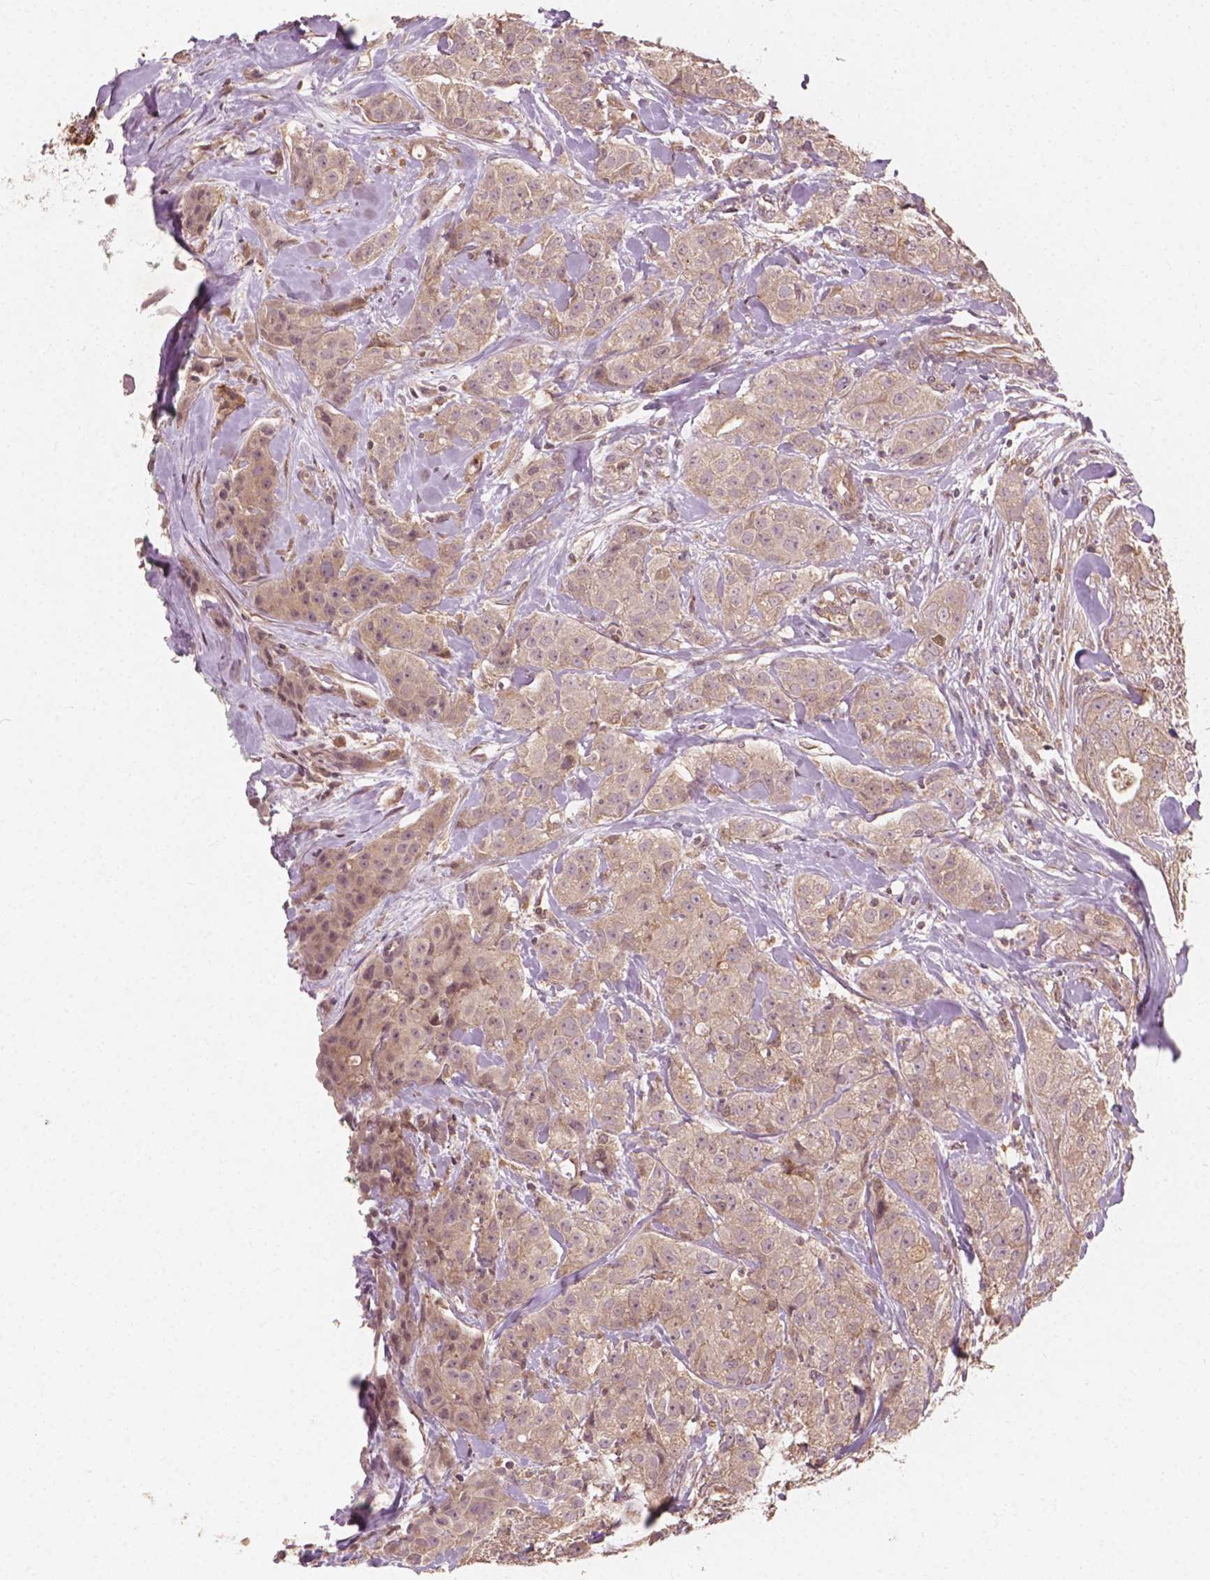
{"staining": {"intensity": "weak", "quantity": ">75%", "location": "cytoplasmic/membranous"}, "tissue": "breast cancer", "cell_type": "Tumor cells", "image_type": "cancer", "snomed": [{"axis": "morphology", "description": "Duct carcinoma"}, {"axis": "topography", "description": "Breast"}], "caption": "Weak cytoplasmic/membranous staining for a protein is present in approximately >75% of tumor cells of breast cancer (infiltrating ductal carcinoma) using IHC.", "gene": "CYFIP2", "patient": {"sex": "female", "age": 43}}